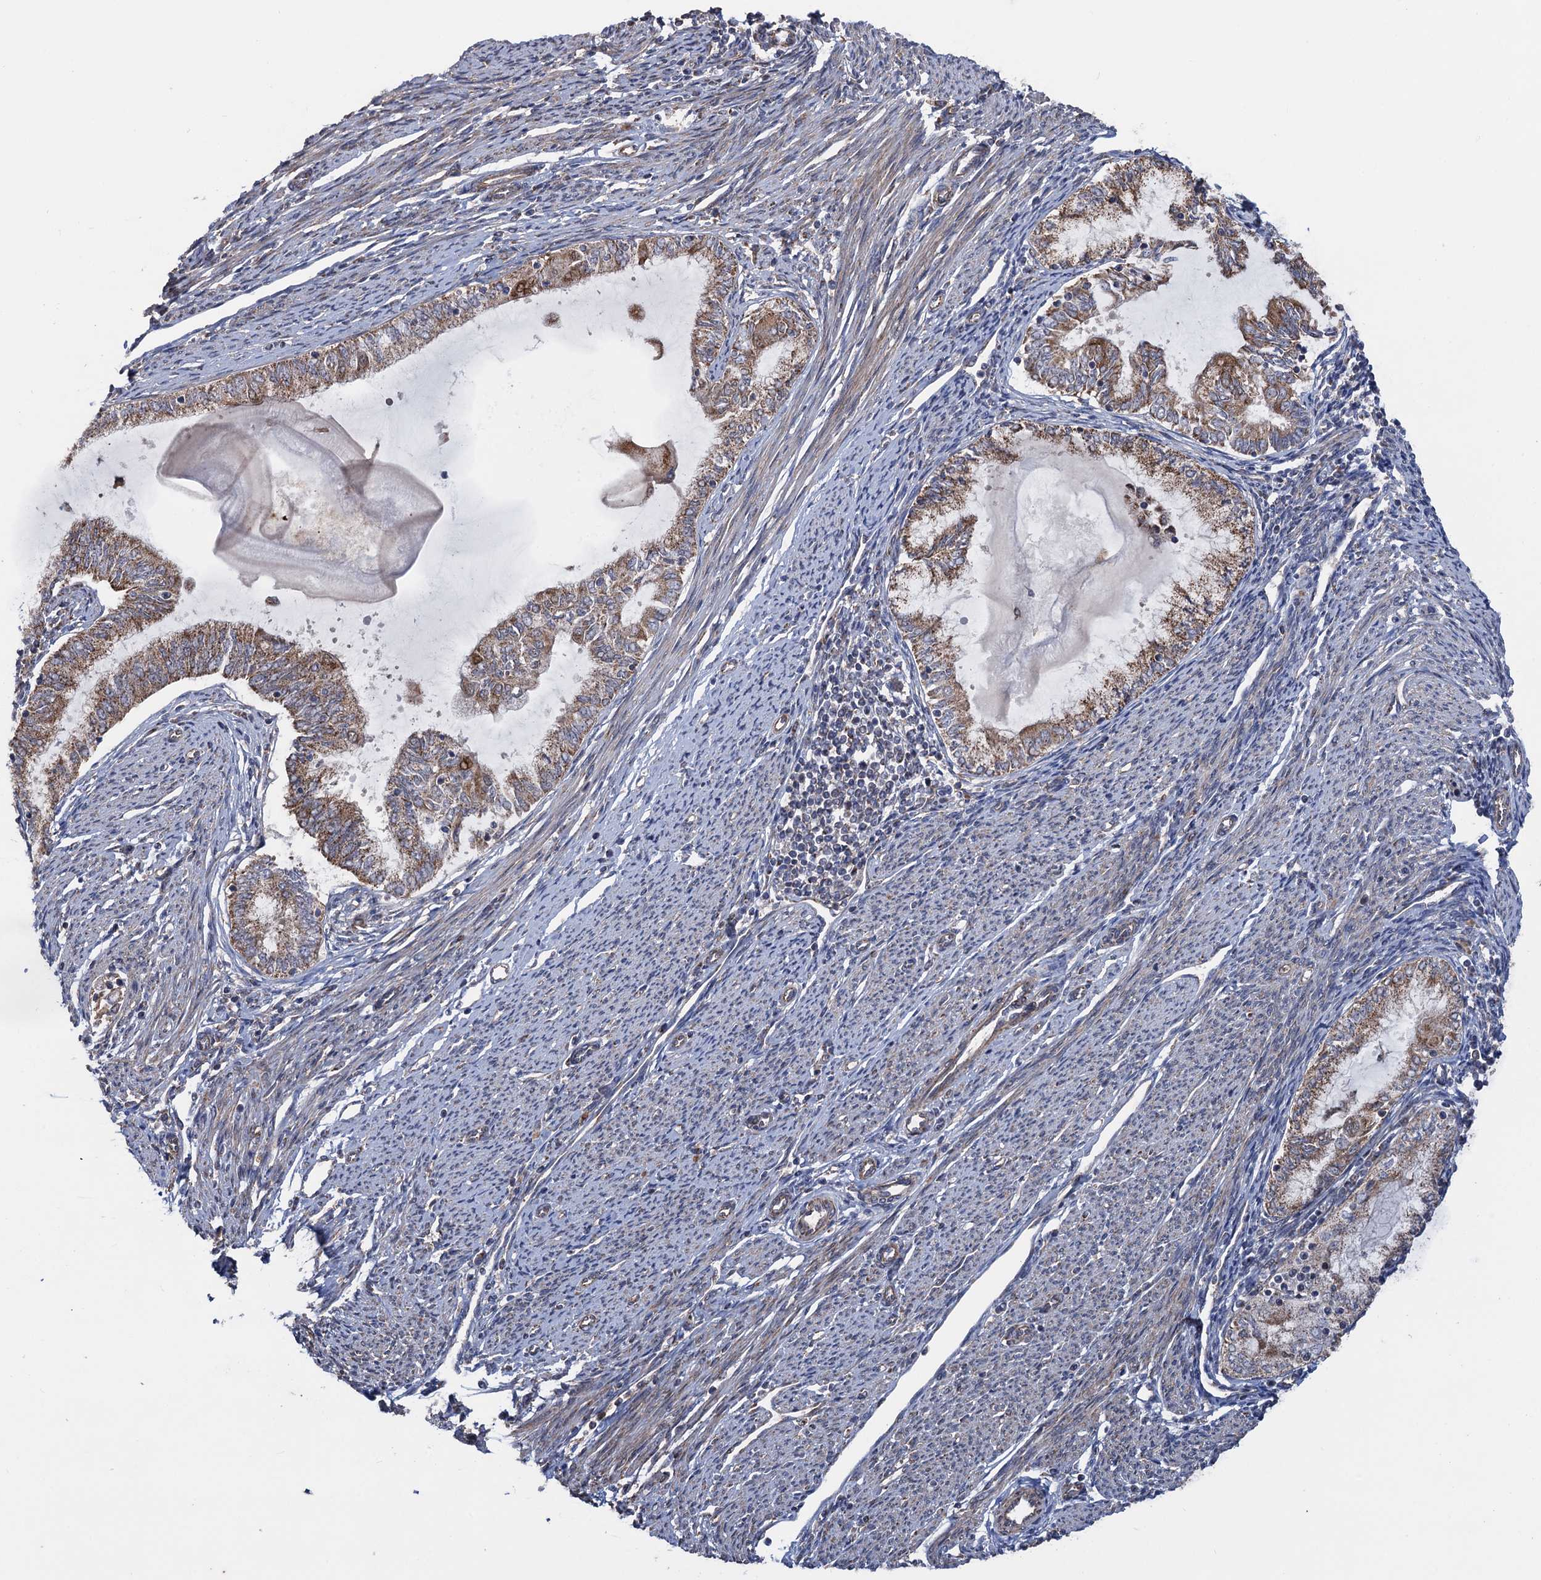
{"staining": {"intensity": "moderate", "quantity": ">75%", "location": "cytoplasmic/membranous"}, "tissue": "endometrial cancer", "cell_type": "Tumor cells", "image_type": "cancer", "snomed": [{"axis": "morphology", "description": "Adenocarcinoma, NOS"}, {"axis": "topography", "description": "Endometrium"}], "caption": "Protein analysis of adenocarcinoma (endometrial) tissue exhibits moderate cytoplasmic/membranous expression in approximately >75% of tumor cells.", "gene": "HAUS1", "patient": {"sex": "female", "age": 79}}